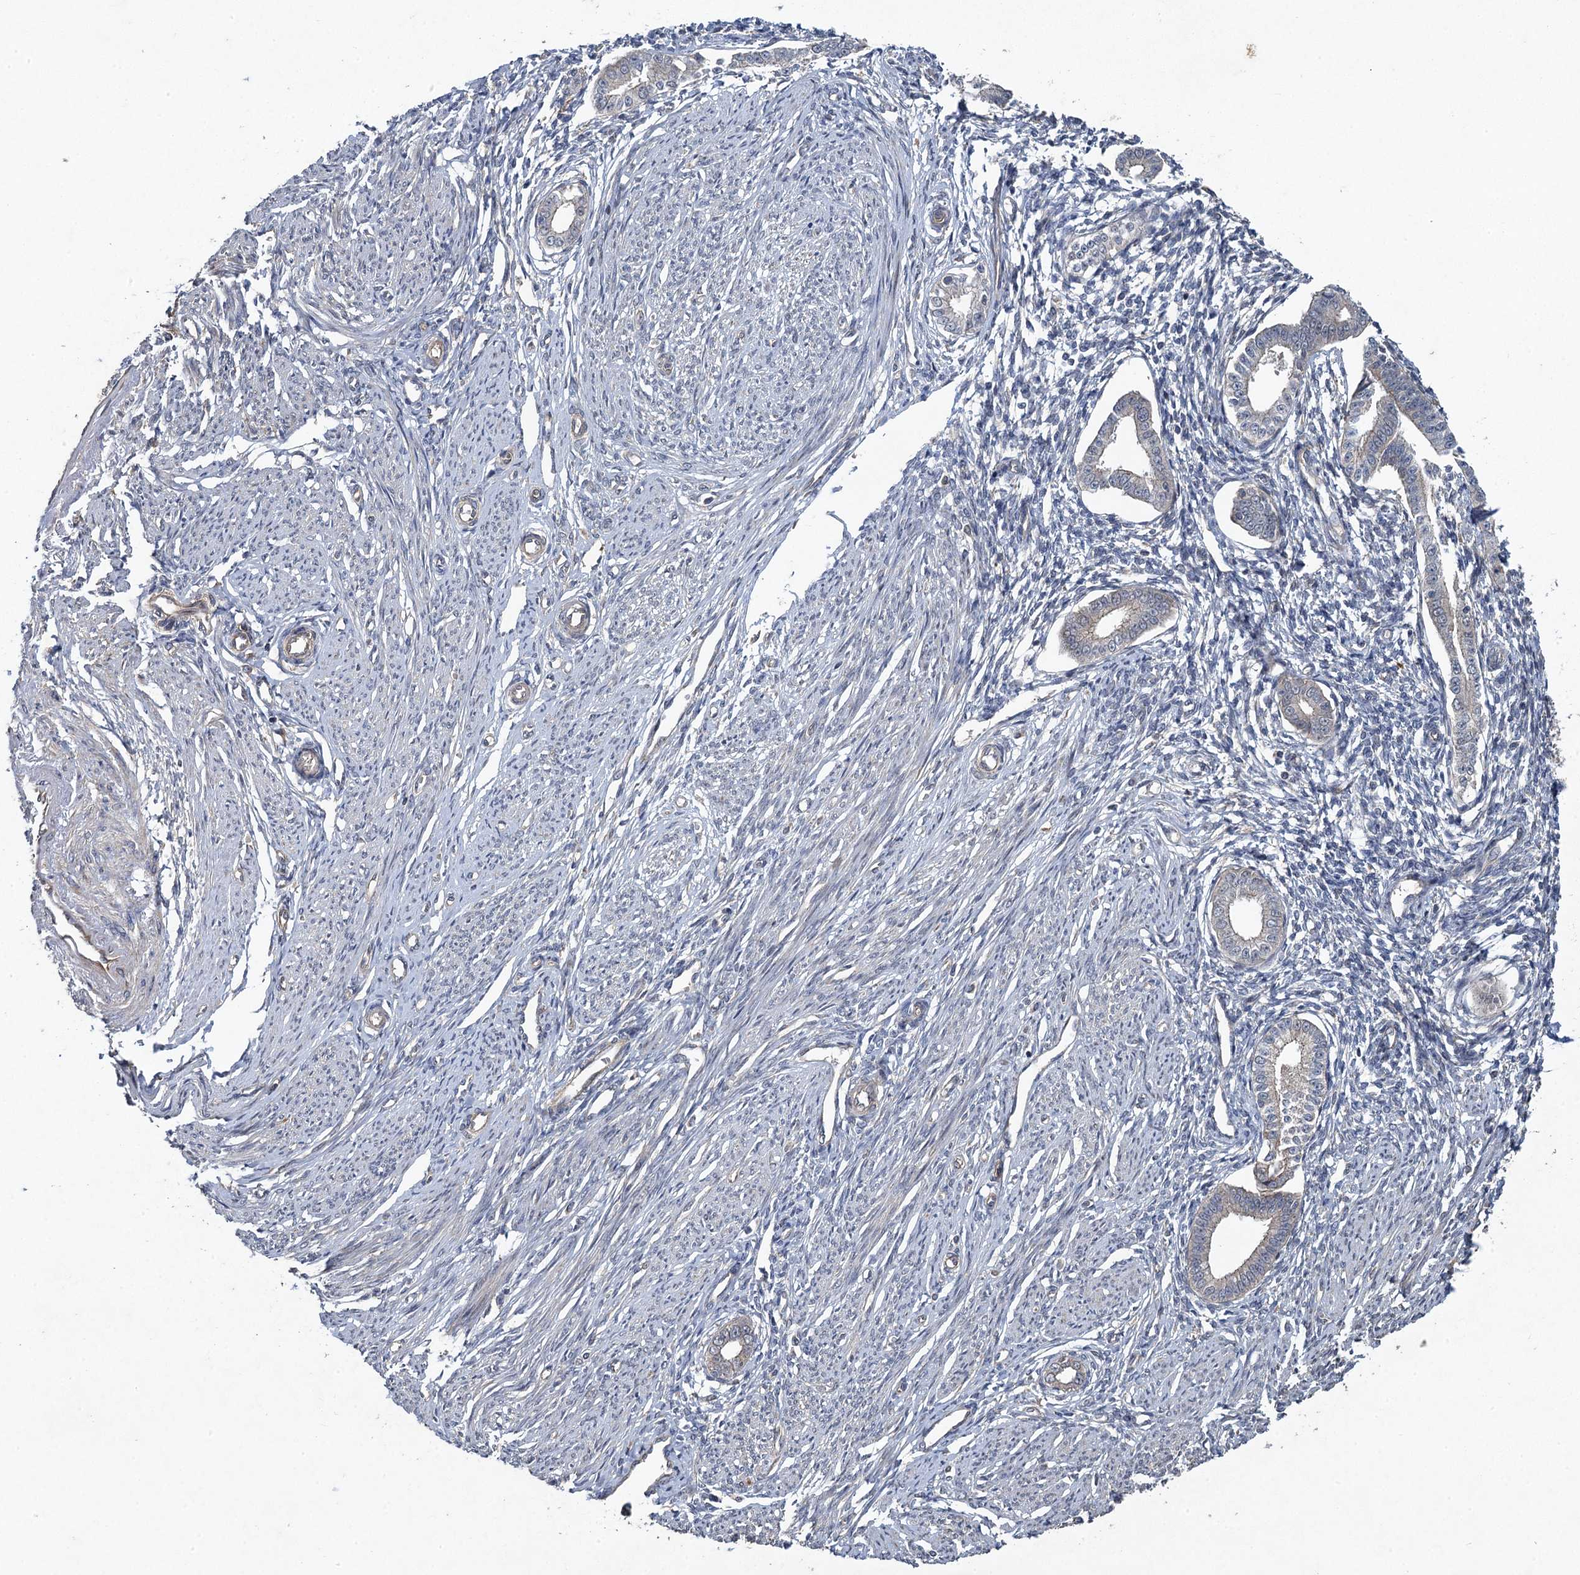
{"staining": {"intensity": "negative", "quantity": "none", "location": "none"}, "tissue": "endometrium", "cell_type": "Cells in endometrial stroma", "image_type": "normal", "snomed": [{"axis": "morphology", "description": "Normal tissue, NOS"}, {"axis": "topography", "description": "Endometrium"}], "caption": "This is an IHC image of normal human endometrium. There is no positivity in cells in endometrial stroma.", "gene": "NUDT22", "patient": {"sex": "female", "age": 56}}